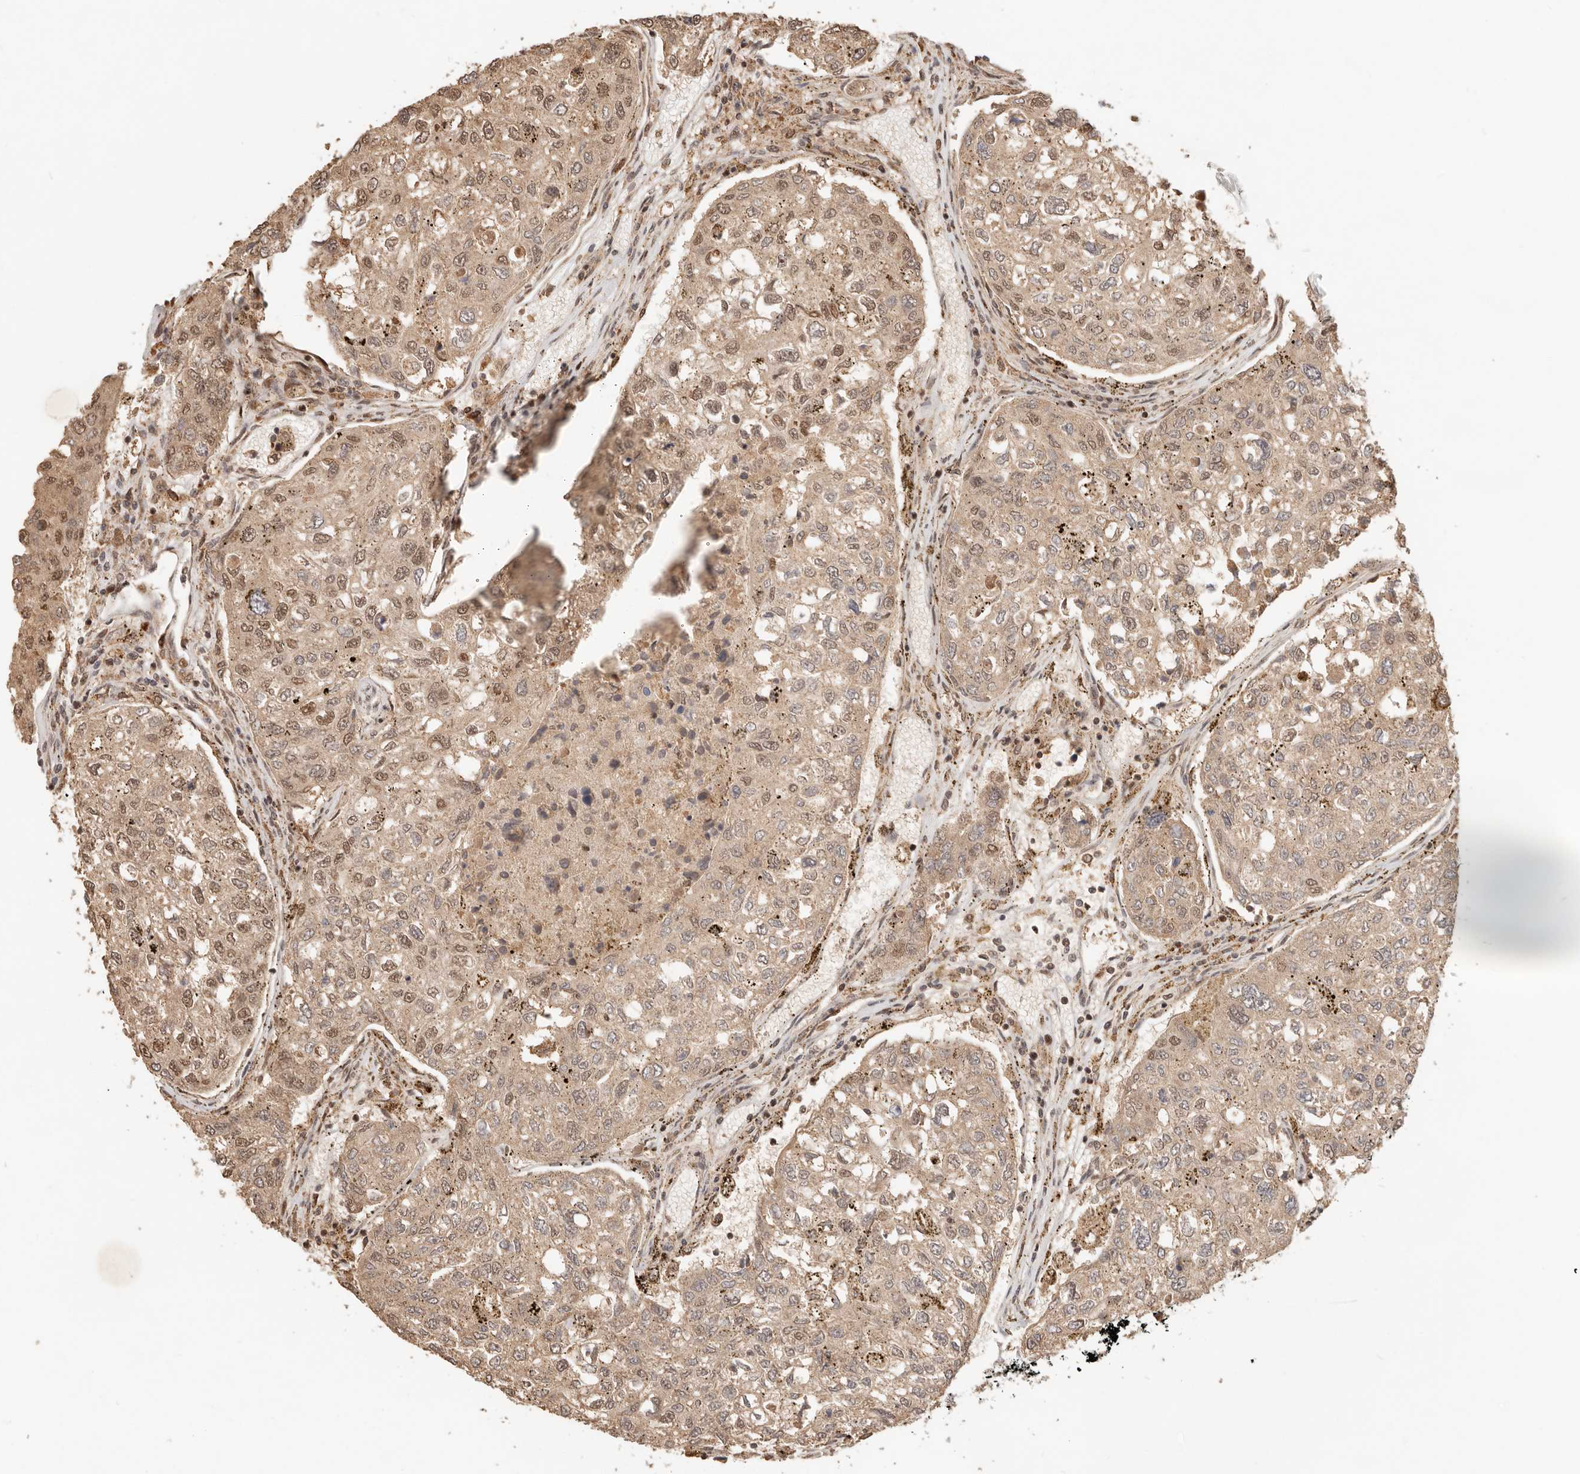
{"staining": {"intensity": "moderate", "quantity": ">75%", "location": "cytoplasmic/membranous,nuclear"}, "tissue": "urothelial cancer", "cell_type": "Tumor cells", "image_type": "cancer", "snomed": [{"axis": "morphology", "description": "Urothelial carcinoma, High grade"}, {"axis": "topography", "description": "Lymph node"}, {"axis": "topography", "description": "Urinary bladder"}], "caption": "Urothelial carcinoma (high-grade) stained with immunohistochemistry reveals moderate cytoplasmic/membranous and nuclear expression in approximately >75% of tumor cells.", "gene": "NPAS2", "patient": {"sex": "male", "age": 51}}